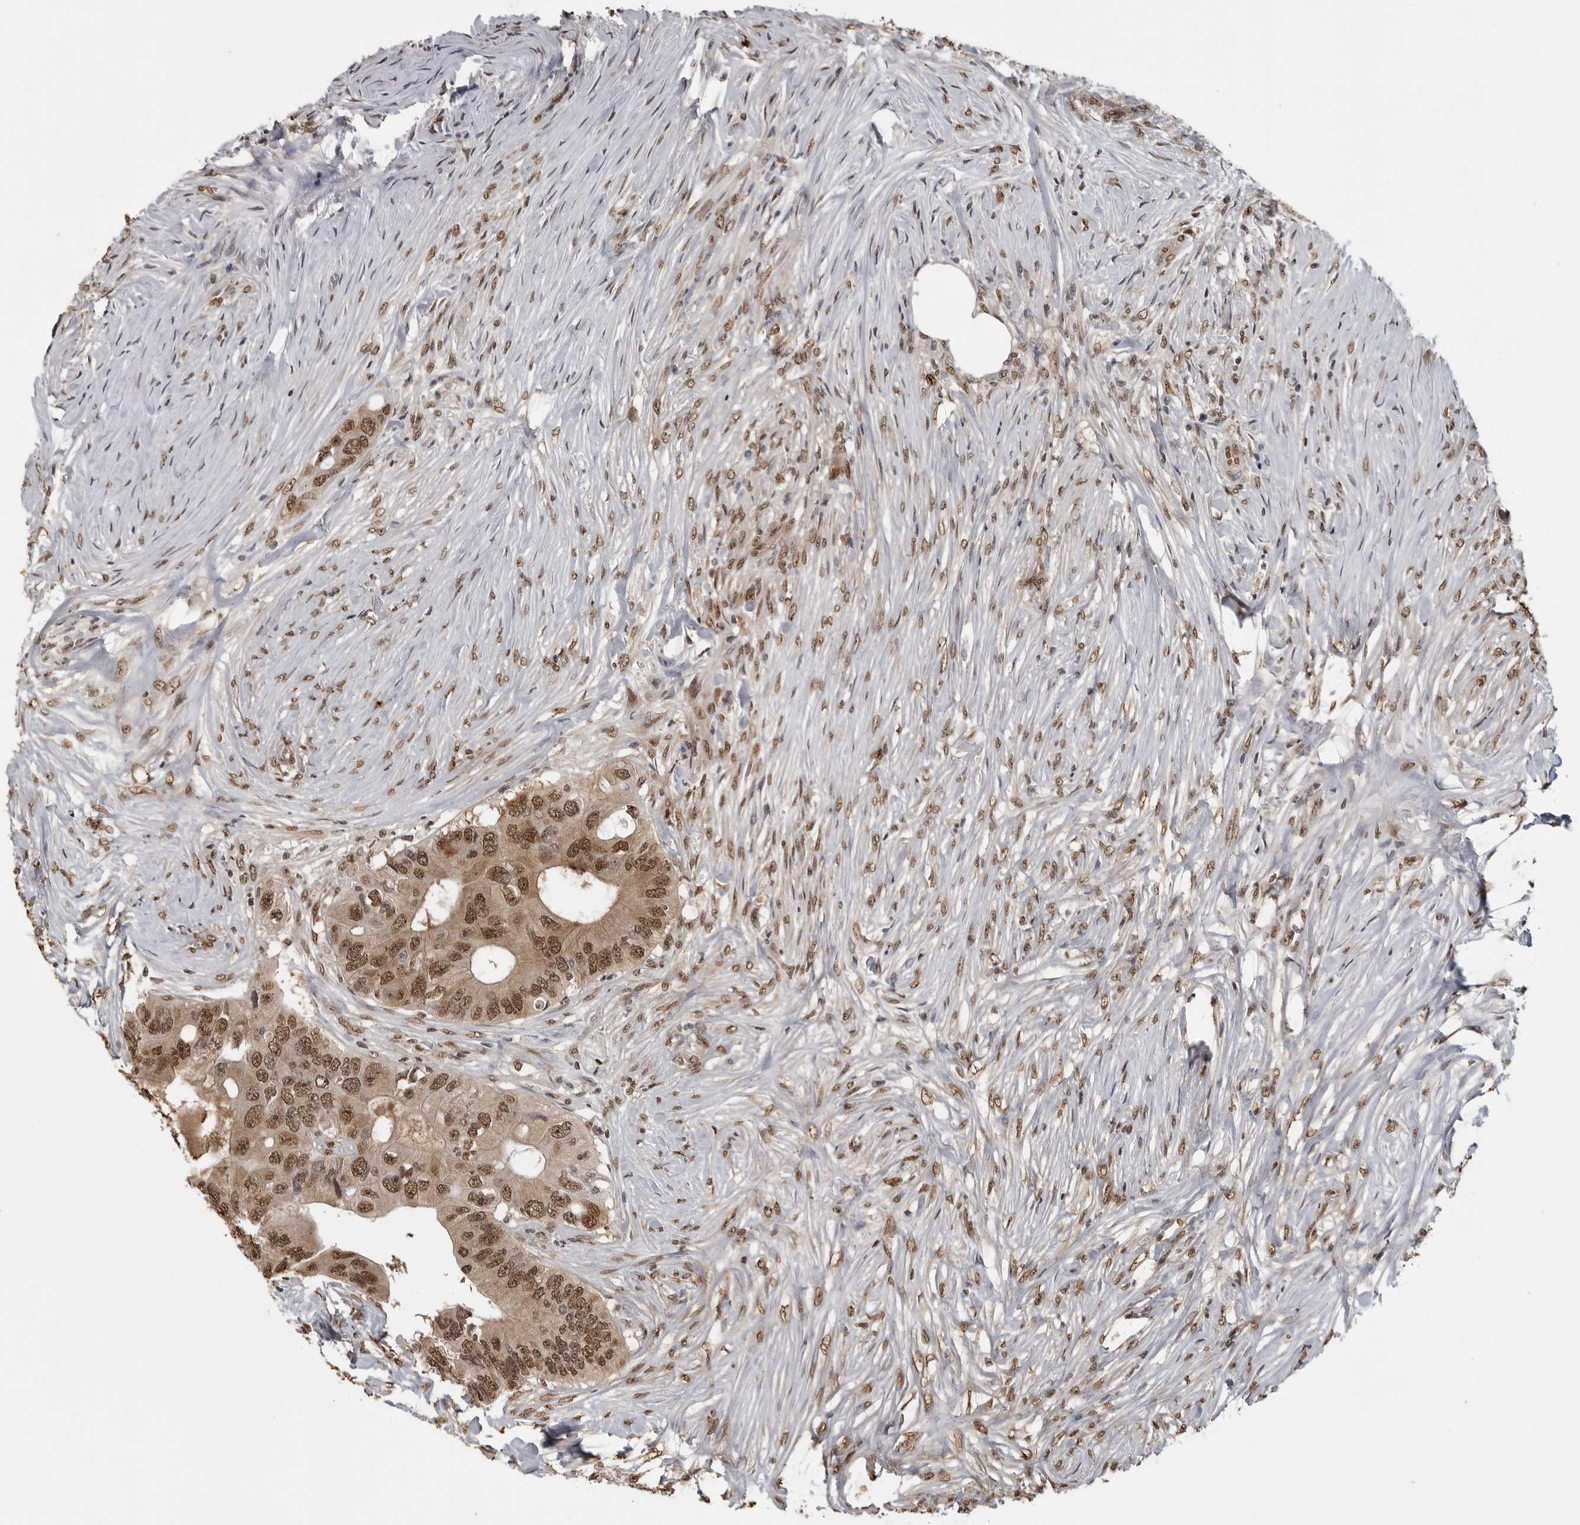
{"staining": {"intensity": "moderate", "quantity": ">75%", "location": "cytoplasmic/membranous,nuclear"}, "tissue": "colorectal cancer", "cell_type": "Tumor cells", "image_type": "cancer", "snomed": [{"axis": "morphology", "description": "Adenocarcinoma, NOS"}, {"axis": "topography", "description": "Colon"}], "caption": "About >75% of tumor cells in human colorectal adenocarcinoma exhibit moderate cytoplasmic/membranous and nuclear protein positivity as visualized by brown immunohistochemical staining.", "gene": "SMAD2", "patient": {"sex": "male", "age": 71}}